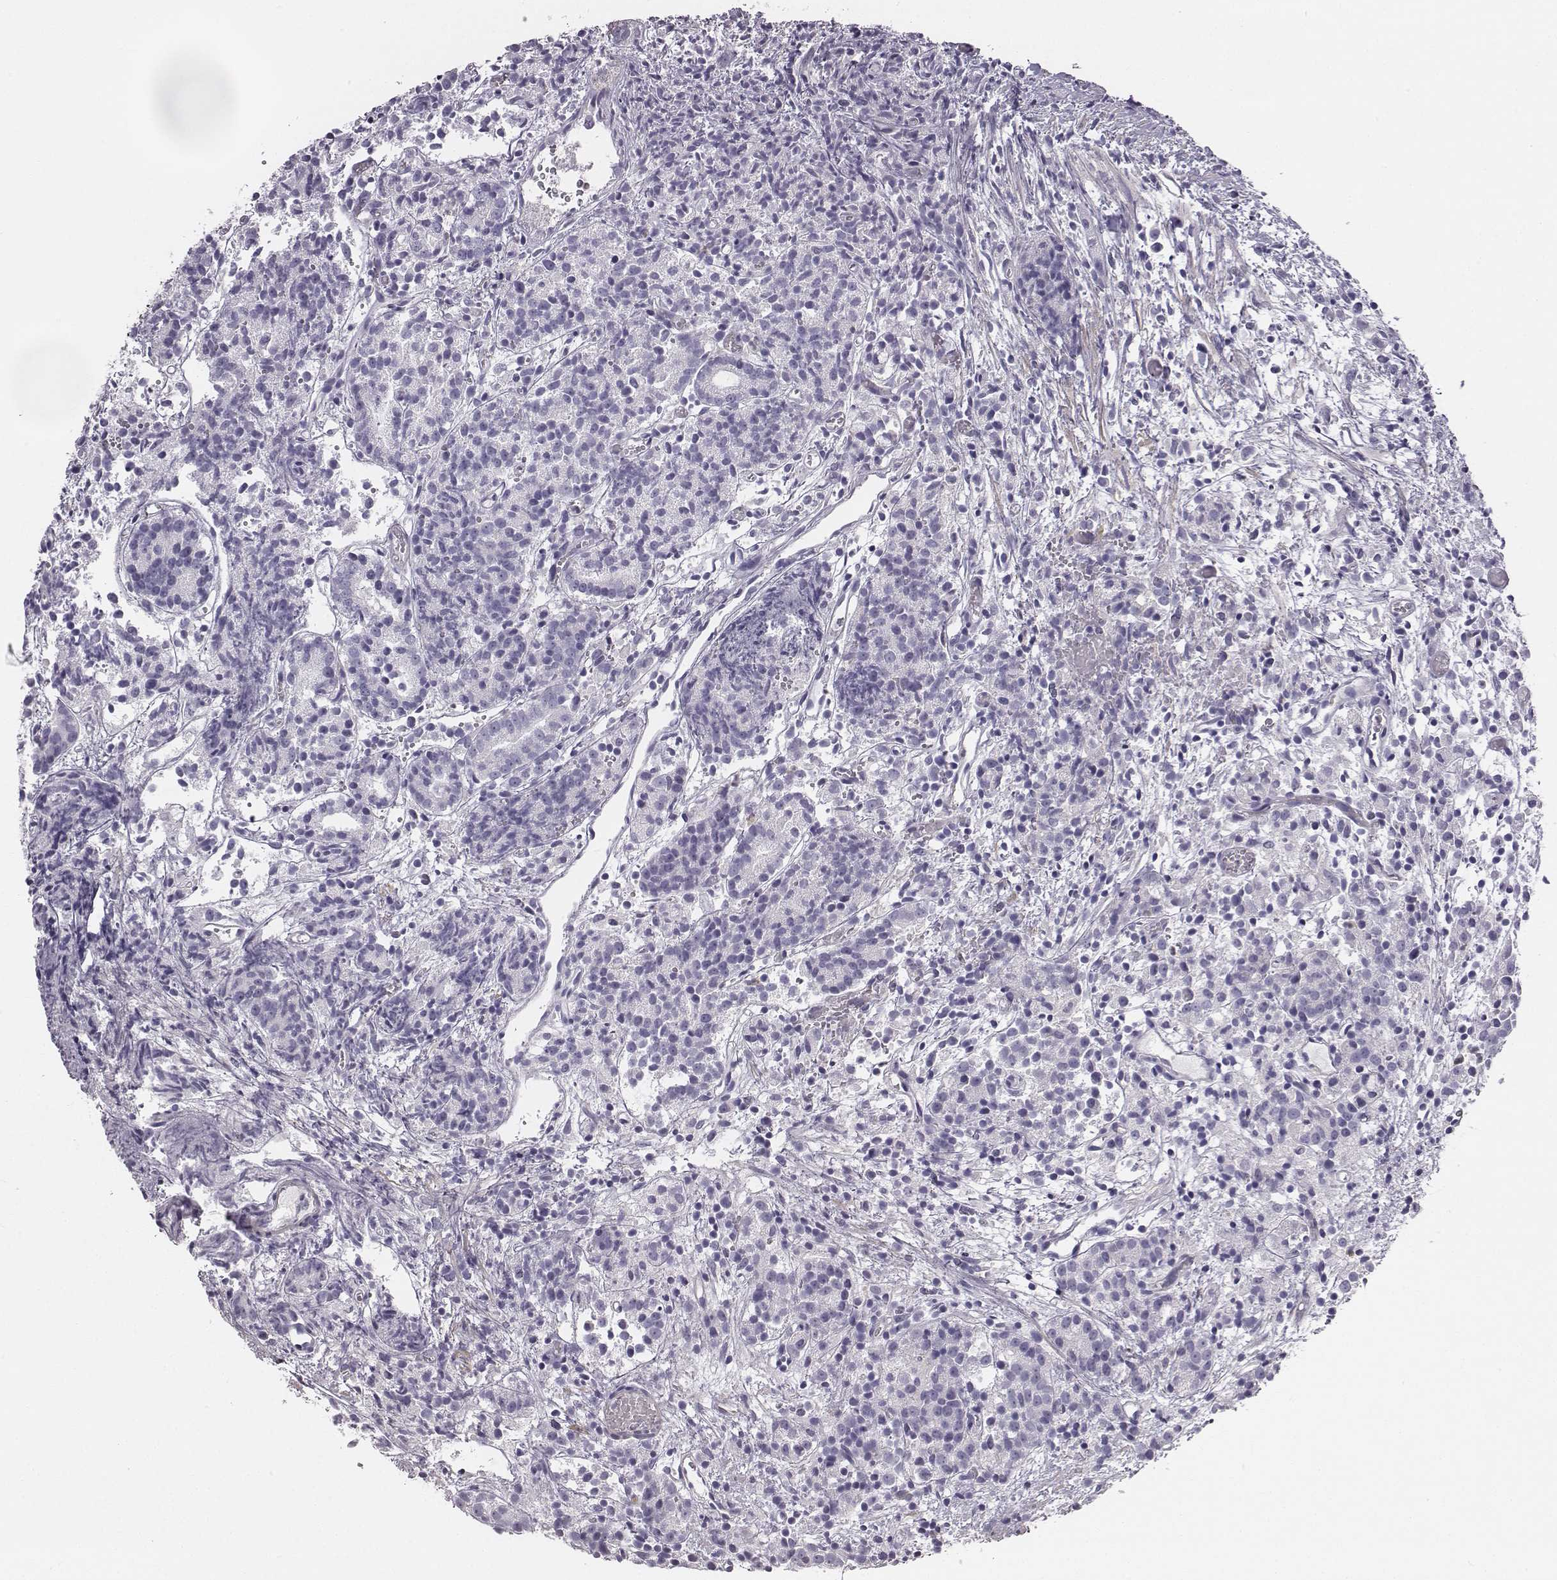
{"staining": {"intensity": "negative", "quantity": "none", "location": "none"}, "tissue": "prostate cancer", "cell_type": "Tumor cells", "image_type": "cancer", "snomed": [{"axis": "morphology", "description": "Adenocarcinoma, High grade"}, {"axis": "topography", "description": "Prostate"}], "caption": "Immunohistochemistry of prostate high-grade adenocarcinoma demonstrates no expression in tumor cells.", "gene": "ADAM7", "patient": {"sex": "male", "age": 53}}